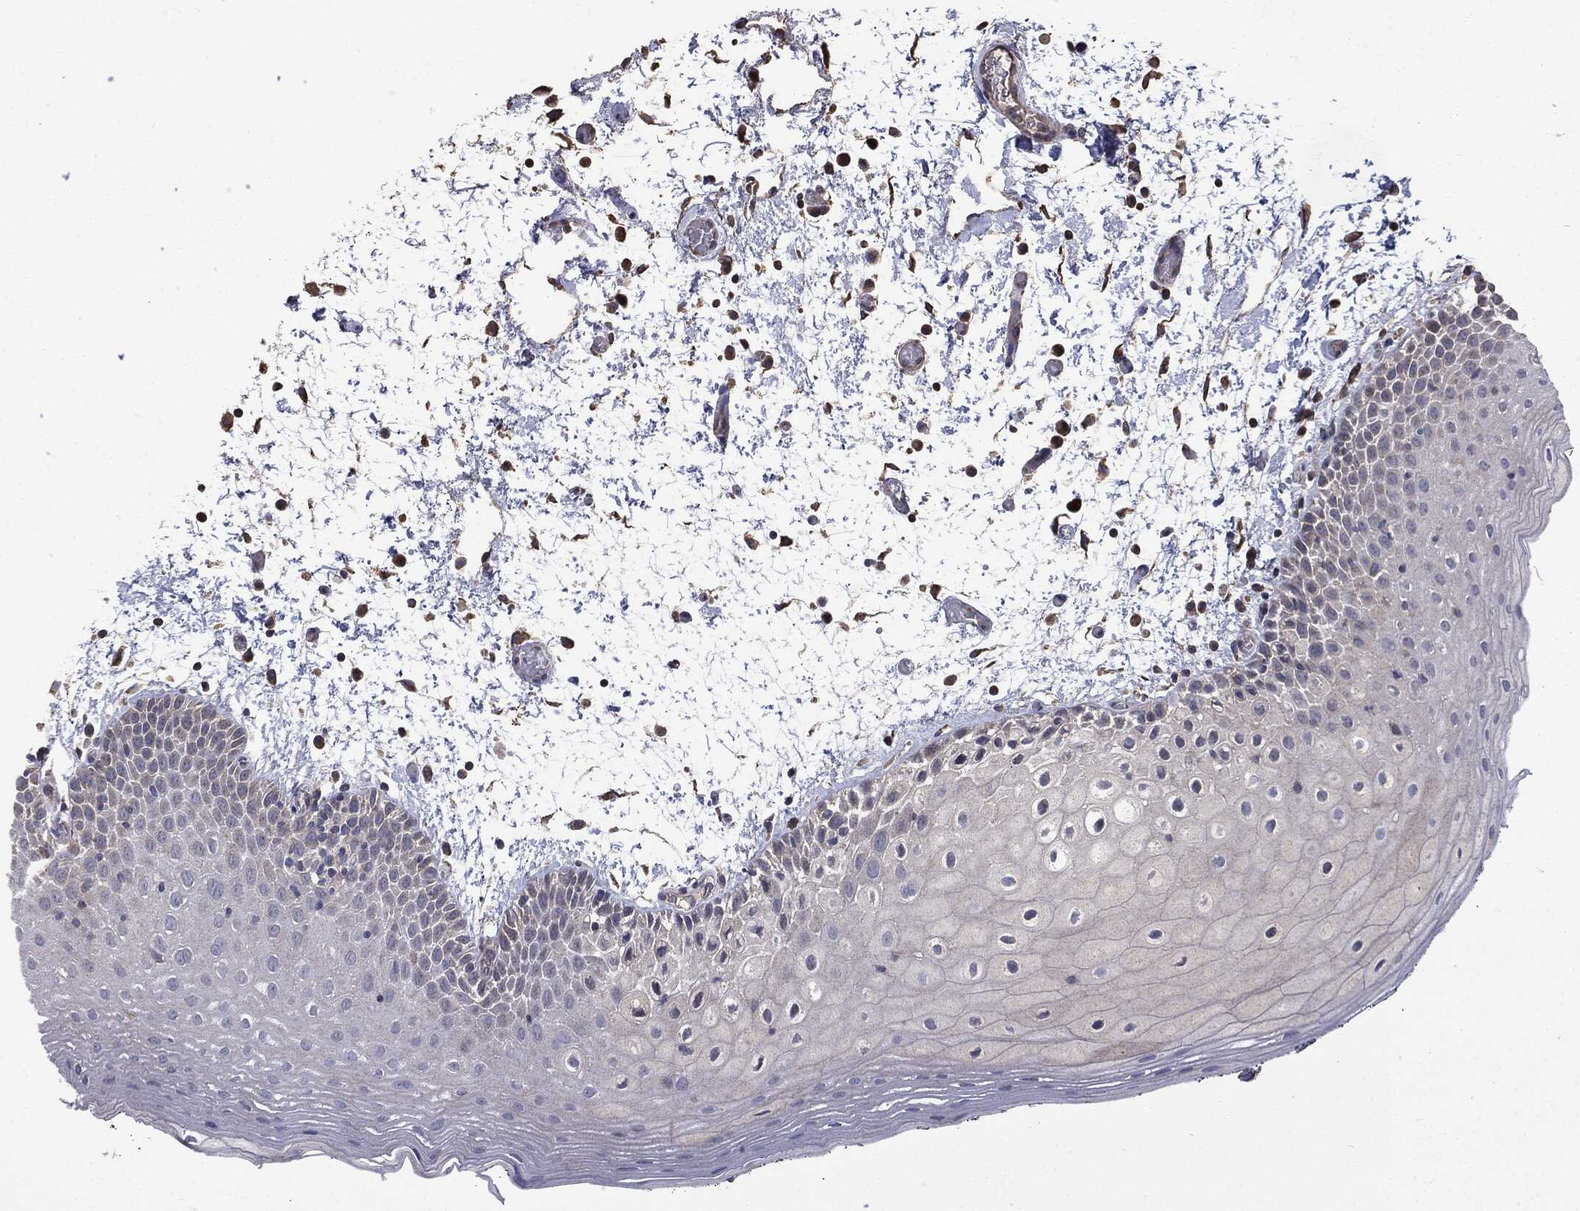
{"staining": {"intensity": "negative", "quantity": "none", "location": "none"}, "tissue": "oral mucosa", "cell_type": "Squamous epithelial cells", "image_type": "normal", "snomed": [{"axis": "morphology", "description": "Normal tissue, NOS"}, {"axis": "morphology", "description": "Squamous cell carcinoma, NOS"}, {"axis": "topography", "description": "Oral tissue"}, {"axis": "topography", "description": "Tounge, NOS"}, {"axis": "topography", "description": "Head-Neck"}], "caption": "Protein analysis of benign oral mucosa demonstrates no significant positivity in squamous epithelial cells.", "gene": "MTOR", "patient": {"sex": "female", "age": 80}}